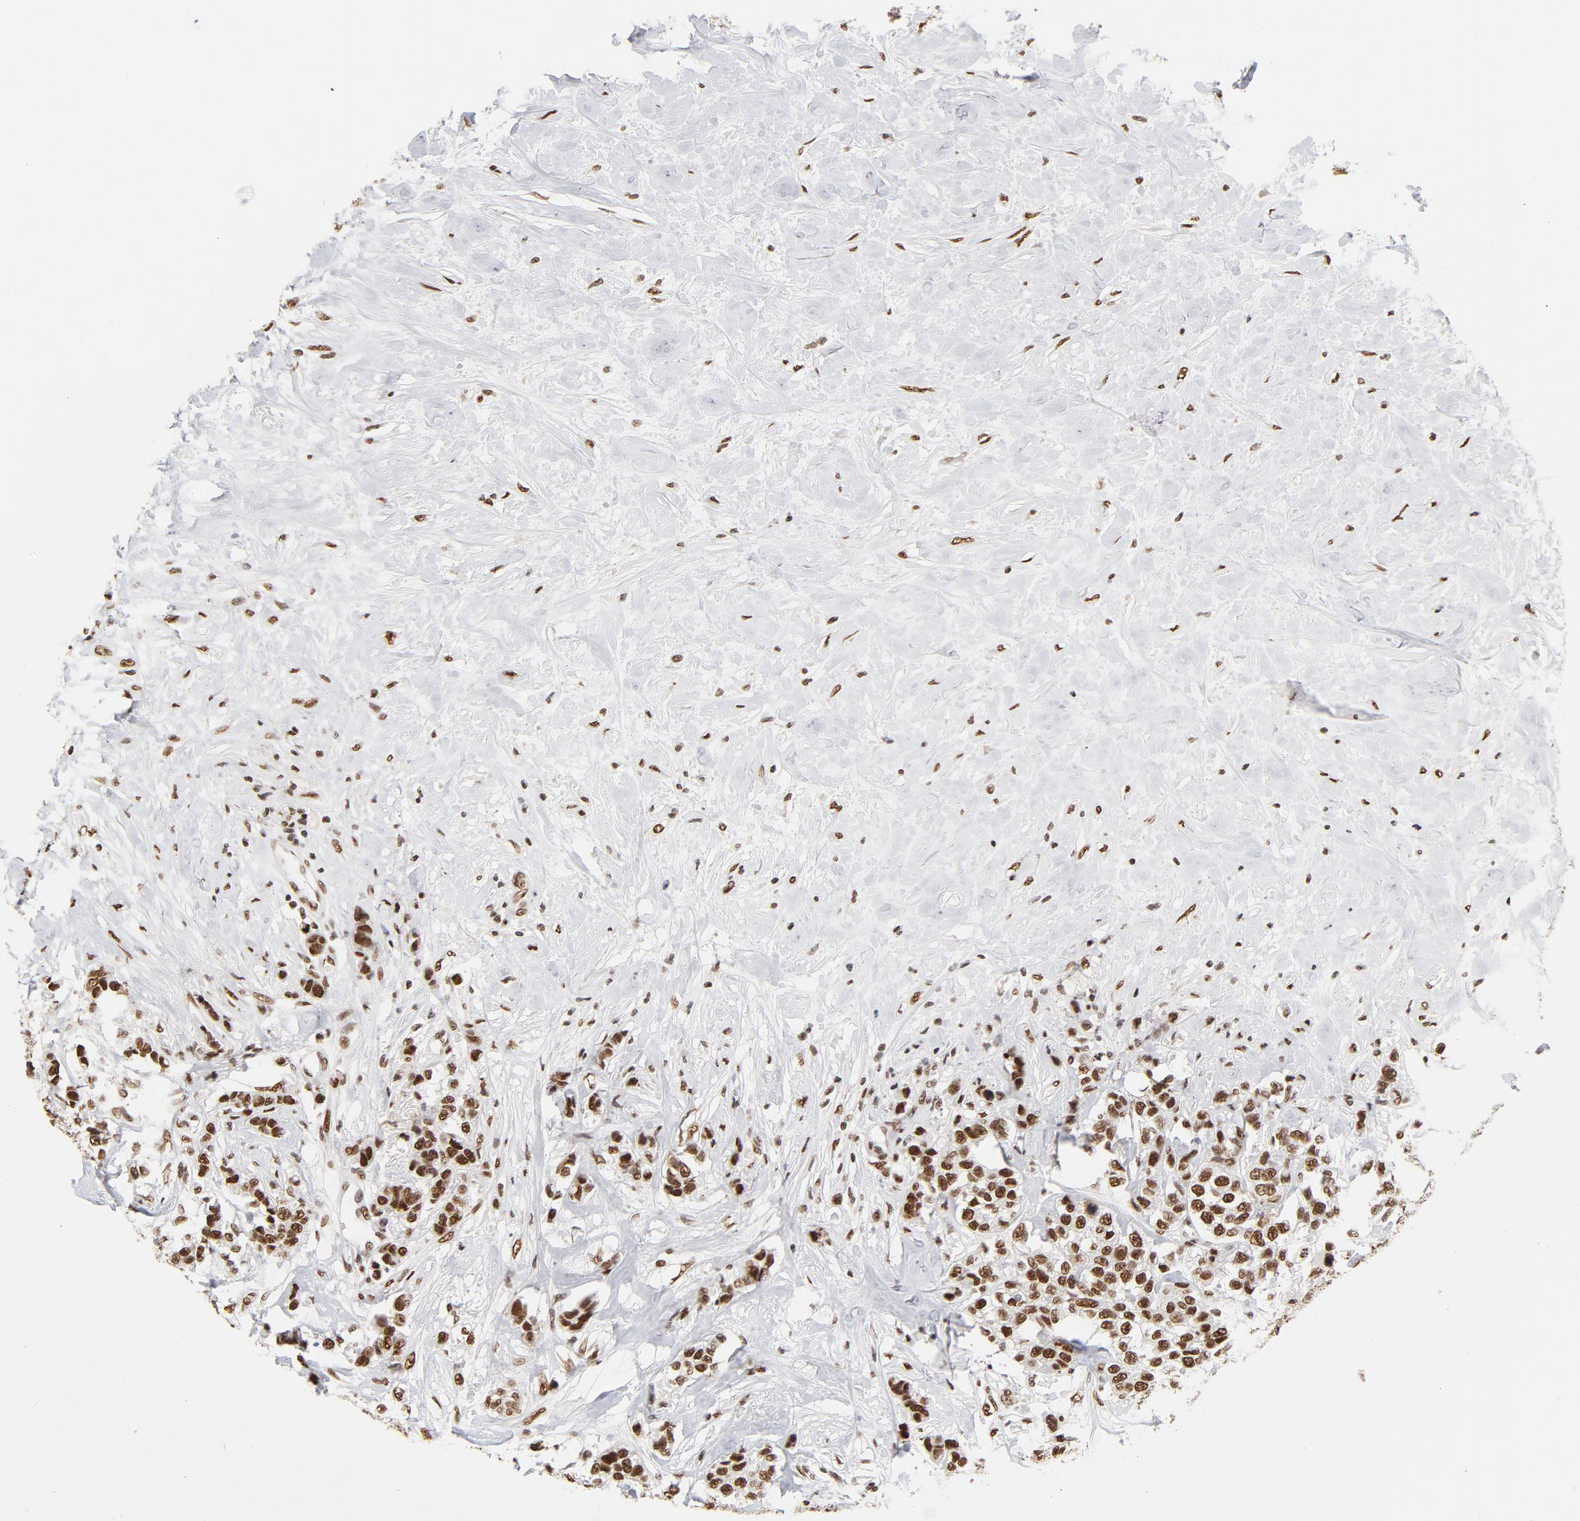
{"staining": {"intensity": "strong", "quantity": ">75%", "location": "nuclear"}, "tissue": "breast cancer", "cell_type": "Tumor cells", "image_type": "cancer", "snomed": [{"axis": "morphology", "description": "Duct carcinoma"}, {"axis": "topography", "description": "Breast"}], "caption": "Human breast invasive ductal carcinoma stained with a brown dye displays strong nuclear positive staining in about >75% of tumor cells.", "gene": "TP53BP1", "patient": {"sex": "female", "age": 51}}